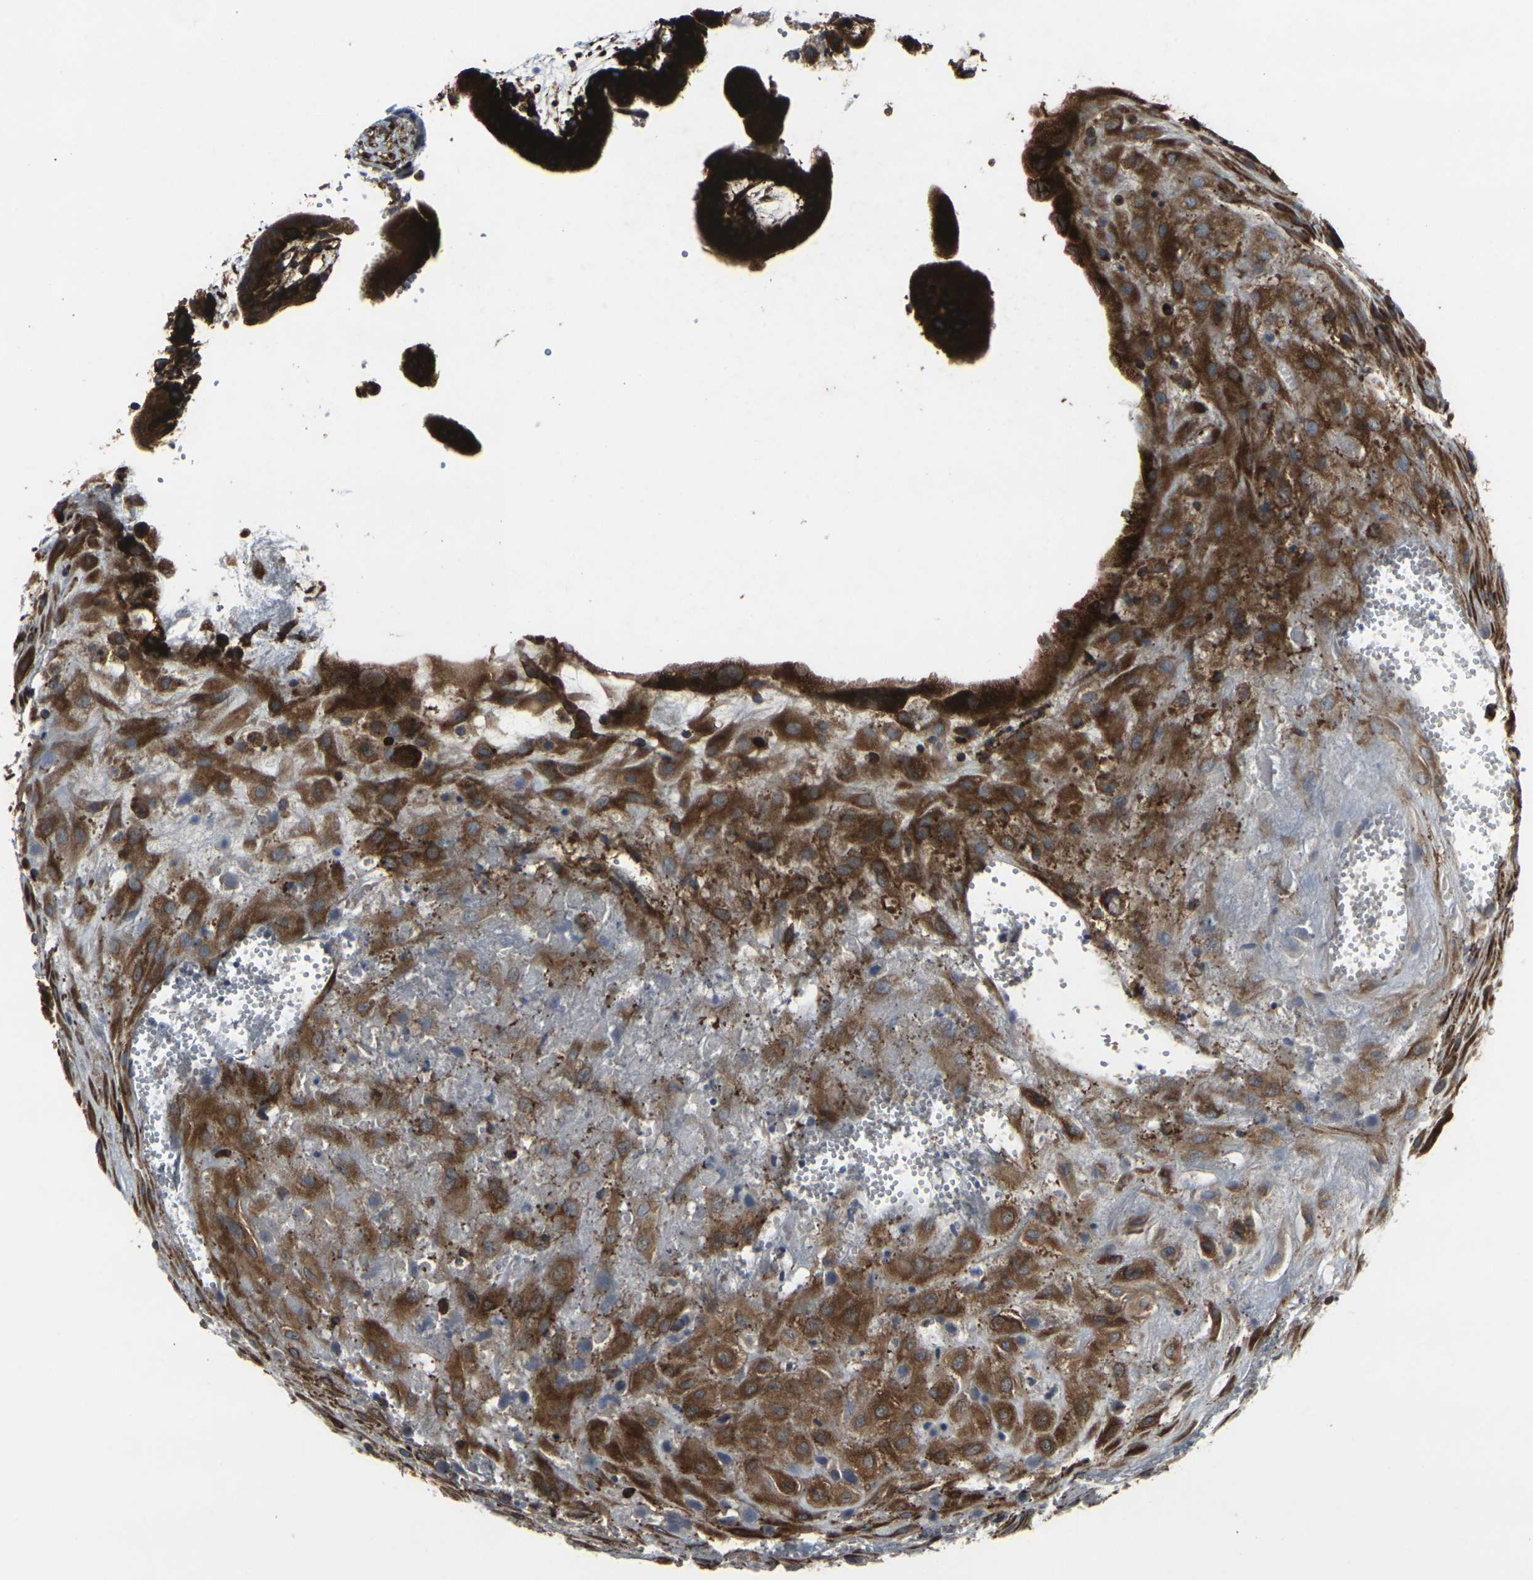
{"staining": {"intensity": "strong", "quantity": ">75%", "location": "cytoplasmic/membranous"}, "tissue": "placenta", "cell_type": "Decidual cells", "image_type": "normal", "snomed": [{"axis": "morphology", "description": "Normal tissue, NOS"}, {"axis": "topography", "description": "Placenta"}], "caption": "Immunohistochemical staining of benign placenta exhibits strong cytoplasmic/membranous protein expression in about >75% of decidual cells. (brown staining indicates protein expression, while blue staining denotes nuclei).", "gene": "MARCHF2", "patient": {"sex": "female", "age": 18}}